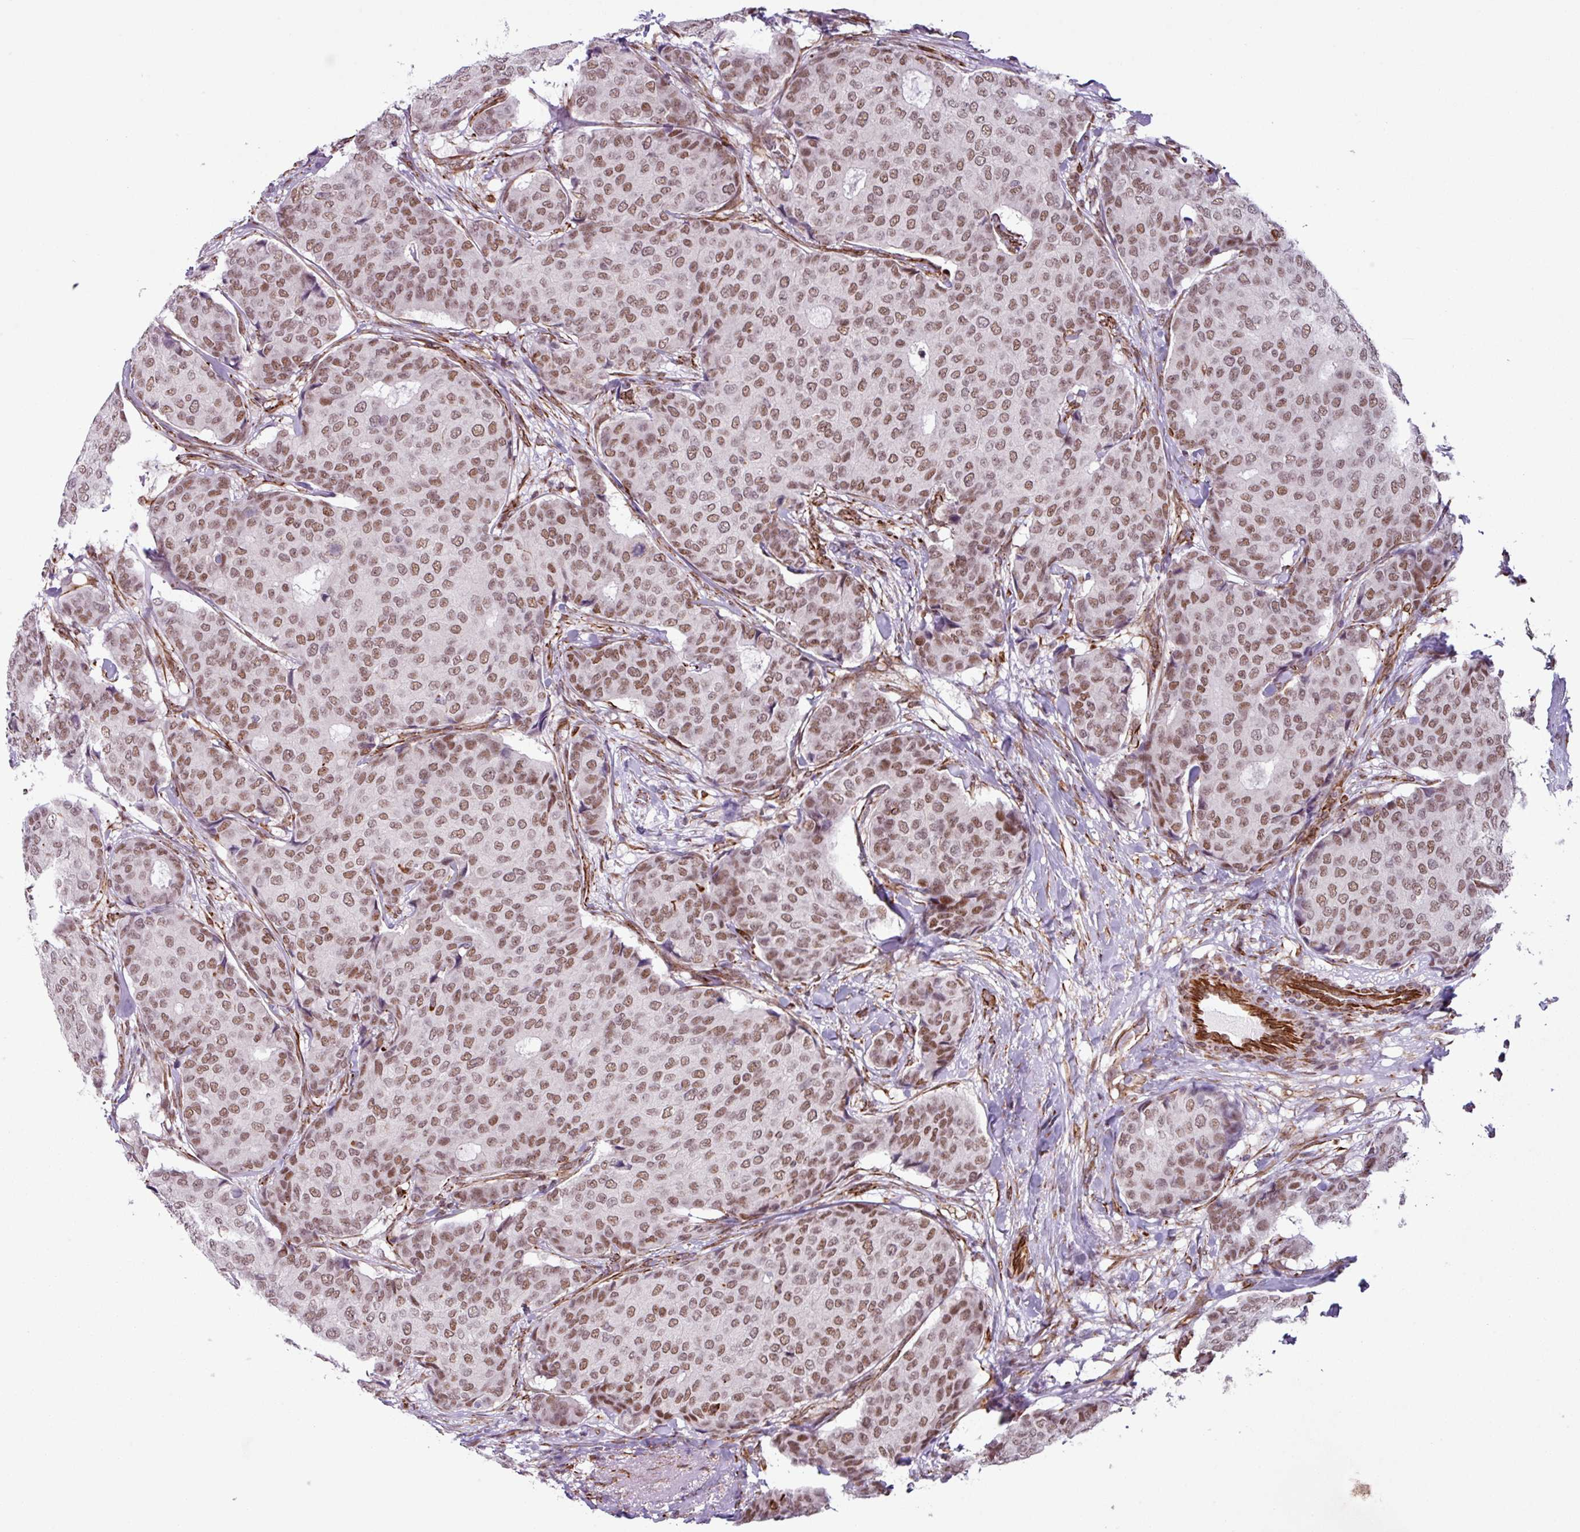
{"staining": {"intensity": "moderate", "quantity": ">75%", "location": "nuclear"}, "tissue": "breast cancer", "cell_type": "Tumor cells", "image_type": "cancer", "snomed": [{"axis": "morphology", "description": "Duct carcinoma"}, {"axis": "topography", "description": "Breast"}], "caption": "Protein expression analysis of breast cancer (invasive ductal carcinoma) shows moderate nuclear staining in approximately >75% of tumor cells. Immunohistochemistry stains the protein of interest in brown and the nuclei are stained blue.", "gene": "CHD3", "patient": {"sex": "female", "age": 75}}